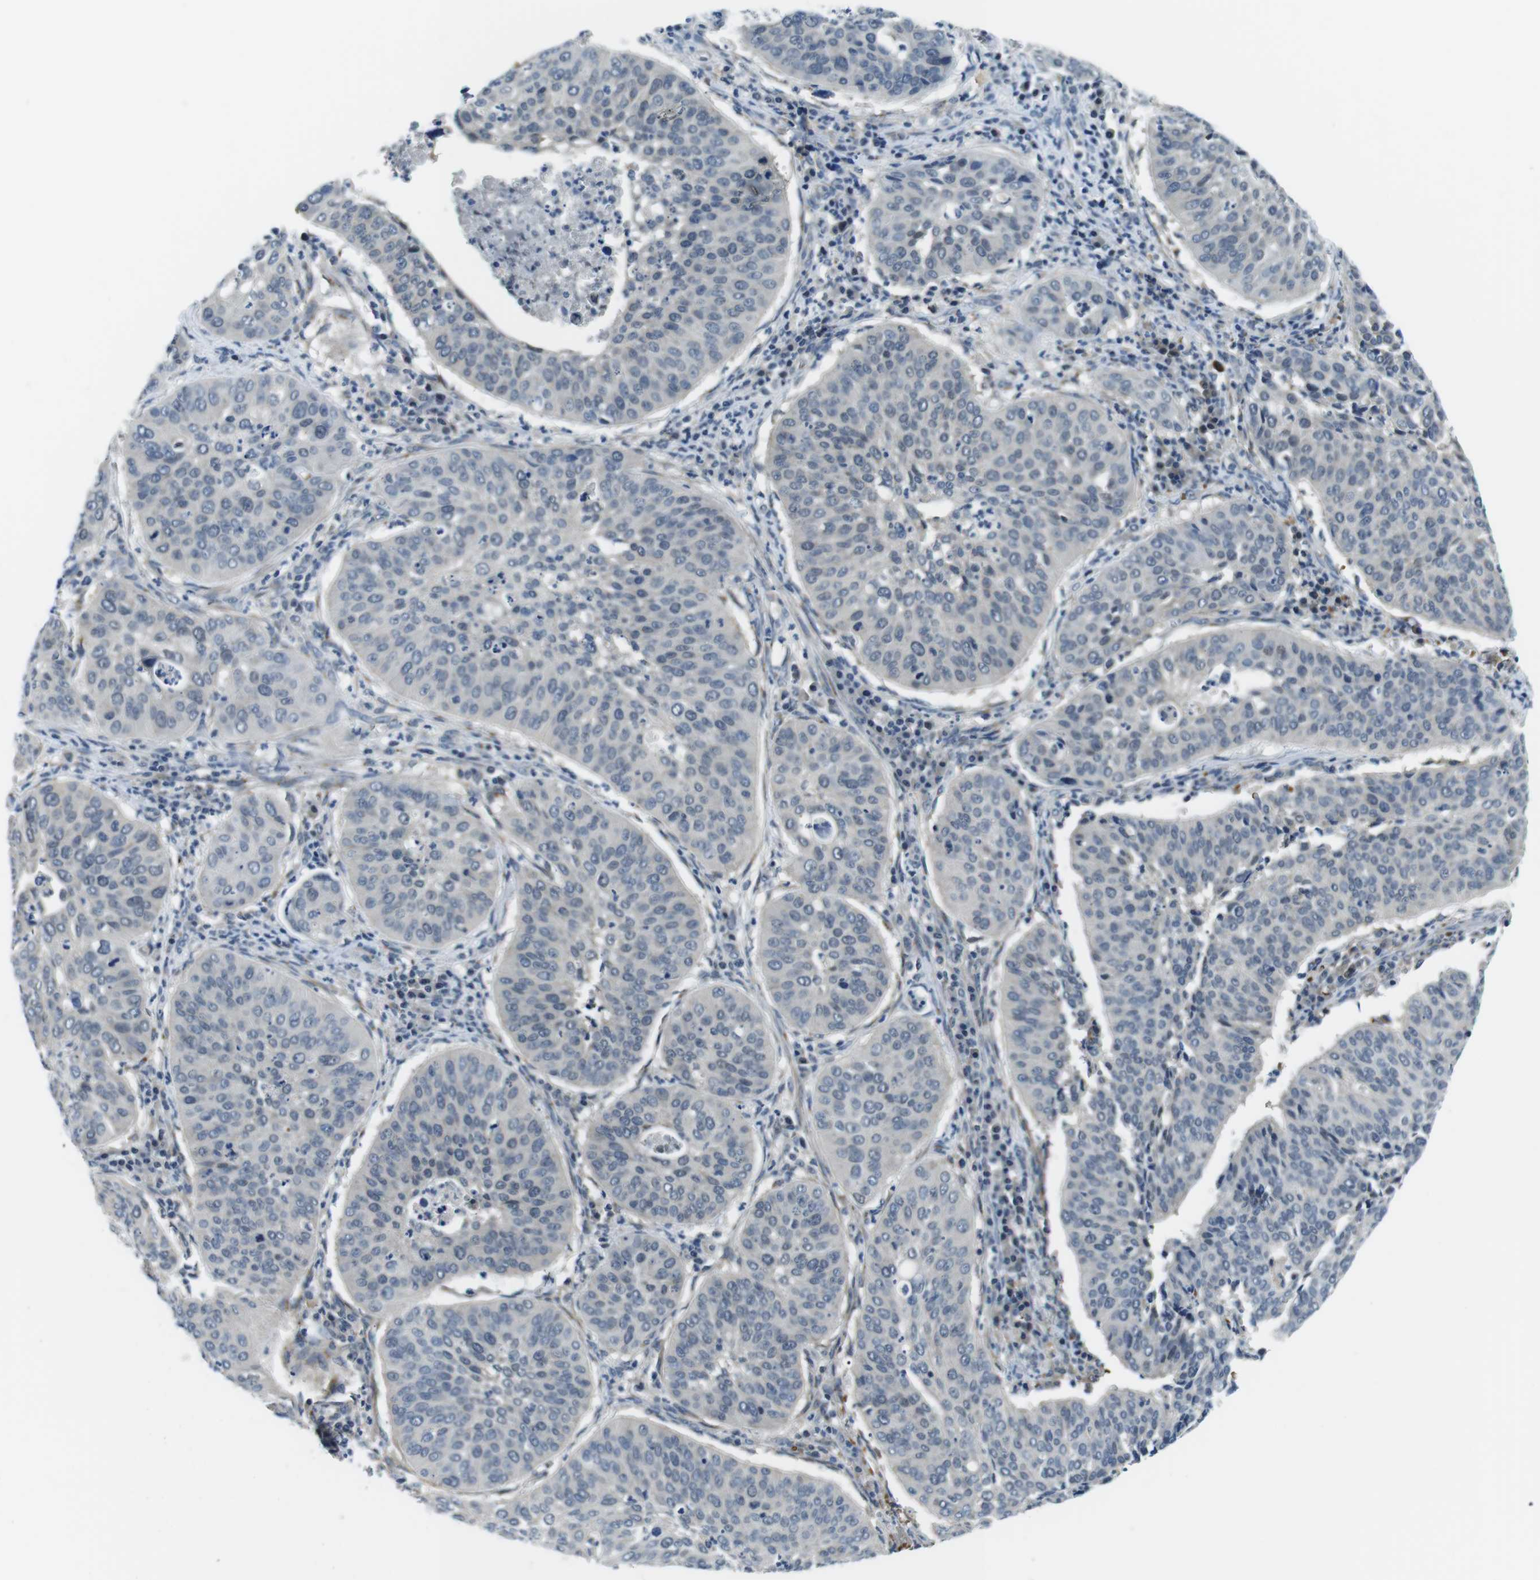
{"staining": {"intensity": "negative", "quantity": "none", "location": "none"}, "tissue": "cervical cancer", "cell_type": "Tumor cells", "image_type": "cancer", "snomed": [{"axis": "morphology", "description": "Normal tissue, NOS"}, {"axis": "morphology", "description": "Squamous cell carcinoma, NOS"}, {"axis": "topography", "description": "Cervix"}], "caption": "The immunohistochemistry histopathology image has no significant staining in tumor cells of cervical squamous cell carcinoma tissue.", "gene": "WSCD1", "patient": {"sex": "female", "age": 39}}